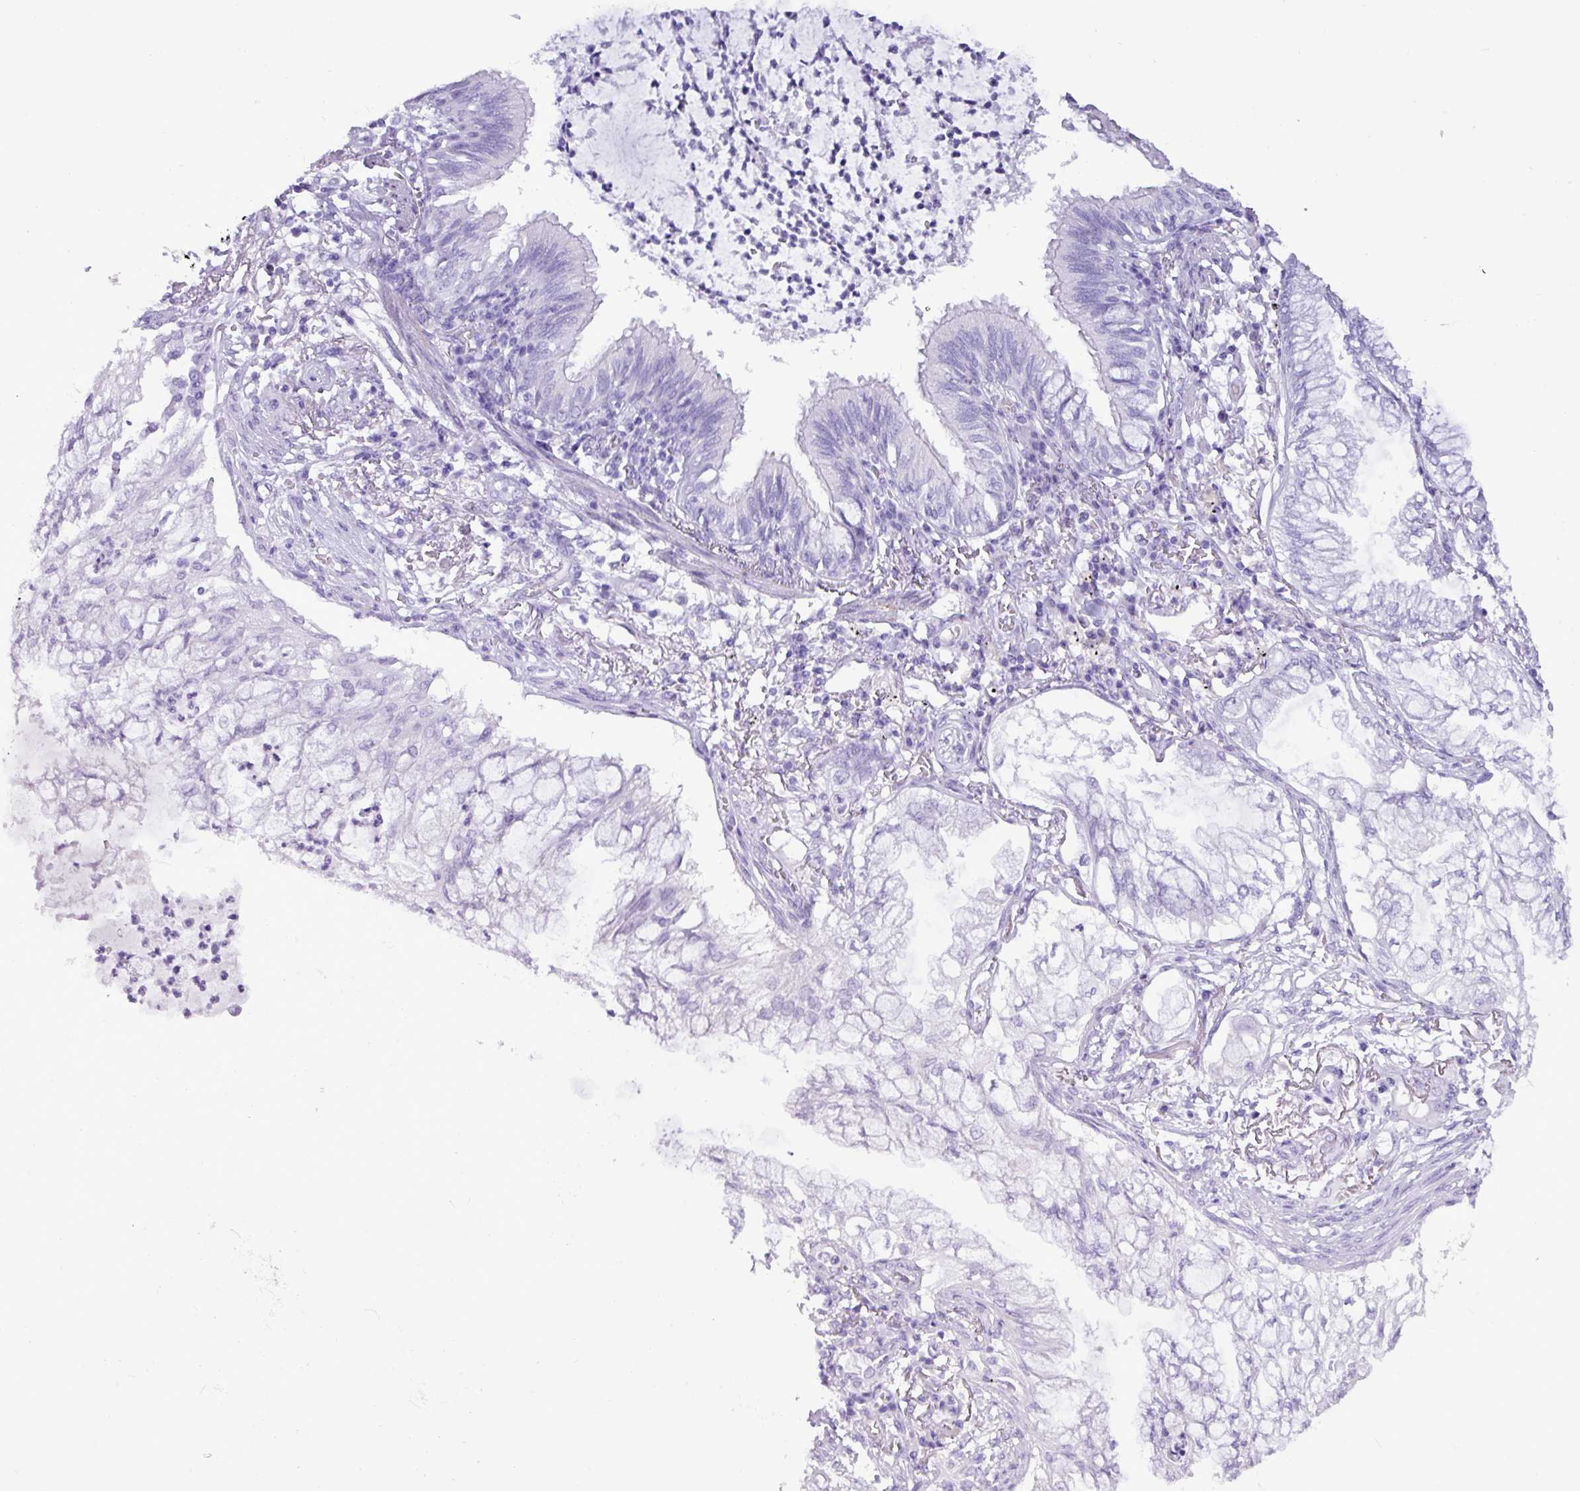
{"staining": {"intensity": "negative", "quantity": "none", "location": "none"}, "tissue": "lung cancer", "cell_type": "Tumor cells", "image_type": "cancer", "snomed": [{"axis": "morphology", "description": "Adenocarcinoma, NOS"}, {"axis": "topography", "description": "Lung"}], "caption": "IHC of human lung cancer exhibits no staining in tumor cells. (Brightfield microscopy of DAB (3,3'-diaminobenzidine) IHC at high magnification).", "gene": "CKMT2", "patient": {"sex": "female", "age": 70}}